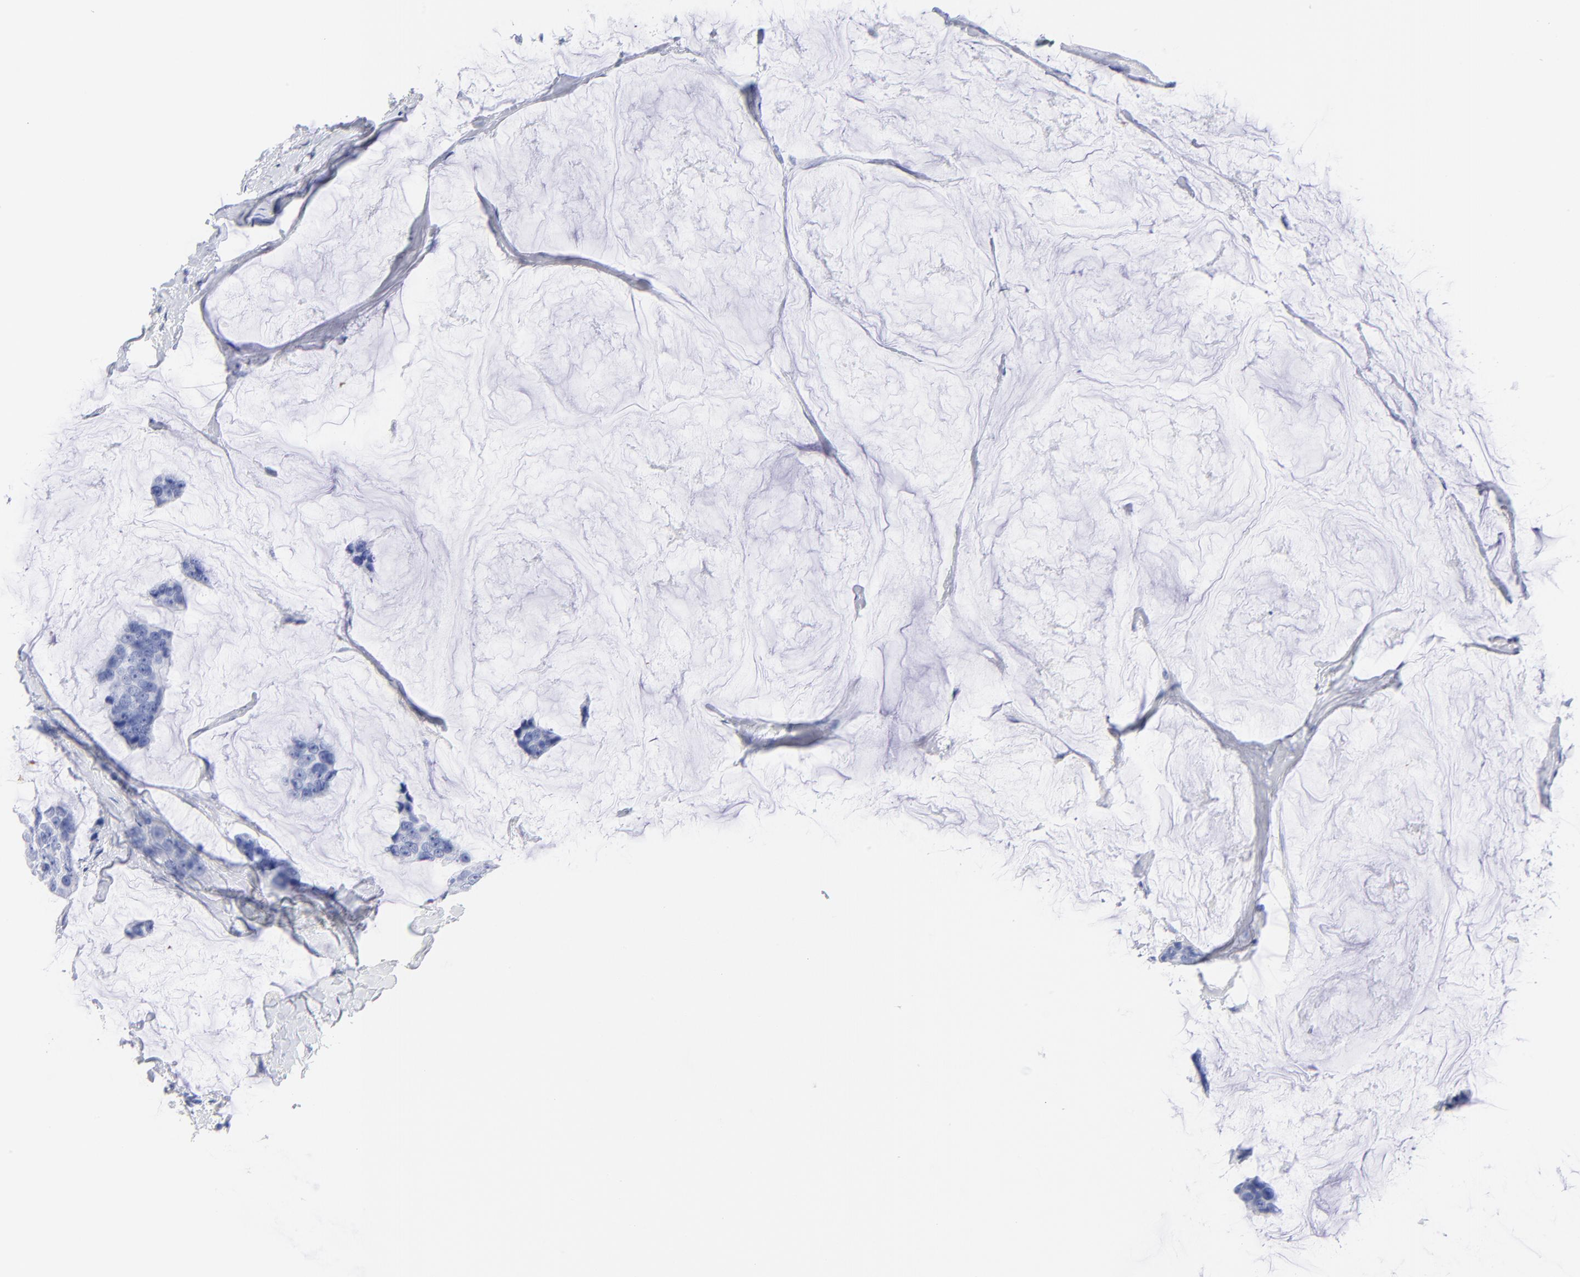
{"staining": {"intensity": "negative", "quantity": "none", "location": "none"}, "tissue": "breast cancer", "cell_type": "Tumor cells", "image_type": "cancer", "snomed": [{"axis": "morphology", "description": "Normal tissue, NOS"}, {"axis": "morphology", "description": "Duct carcinoma"}, {"axis": "topography", "description": "Breast"}], "caption": "High magnification brightfield microscopy of breast cancer stained with DAB (3,3'-diaminobenzidine) (brown) and counterstained with hematoxylin (blue): tumor cells show no significant positivity.", "gene": "CPVL", "patient": {"sex": "female", "age": 50}}